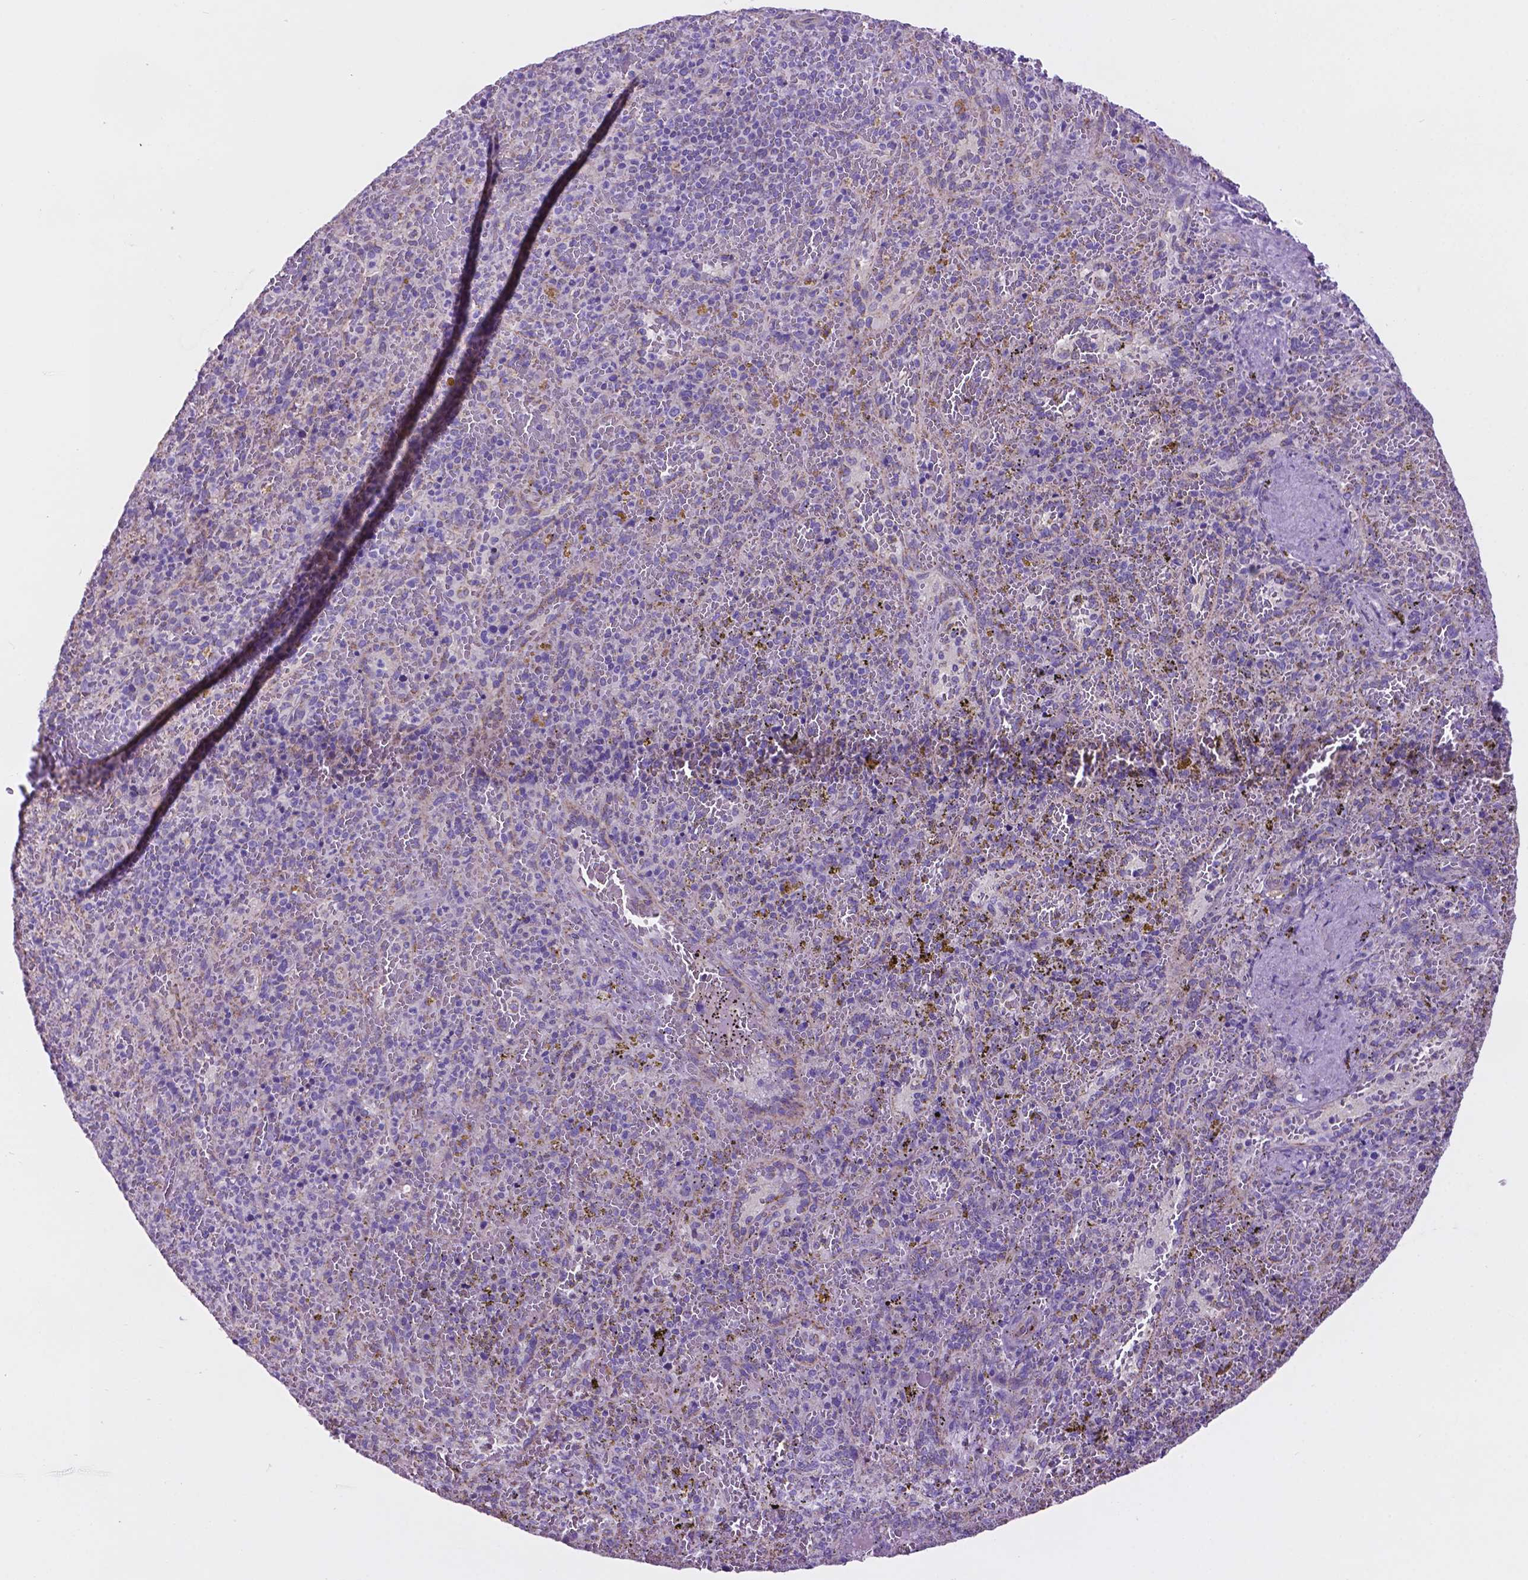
{"staining": {"intensity": "negative", "quantity": "none", "location": "none"}, "tissue": "spleen", "cell_type": "Cells in red pulp", "image_type": "normal", "snomed": [{"axis": "morphology", "description": "Normal tissue, NOS"}, {"axis": "topography", "description": "Spleen"}], "caption": "Immunohistochemistry image of benign spleen stained for a protein (brown), which displays no expression in cells in red pulp.", "gene": "TMEM121B", "patient": {"sex": "female", "age": 50}}